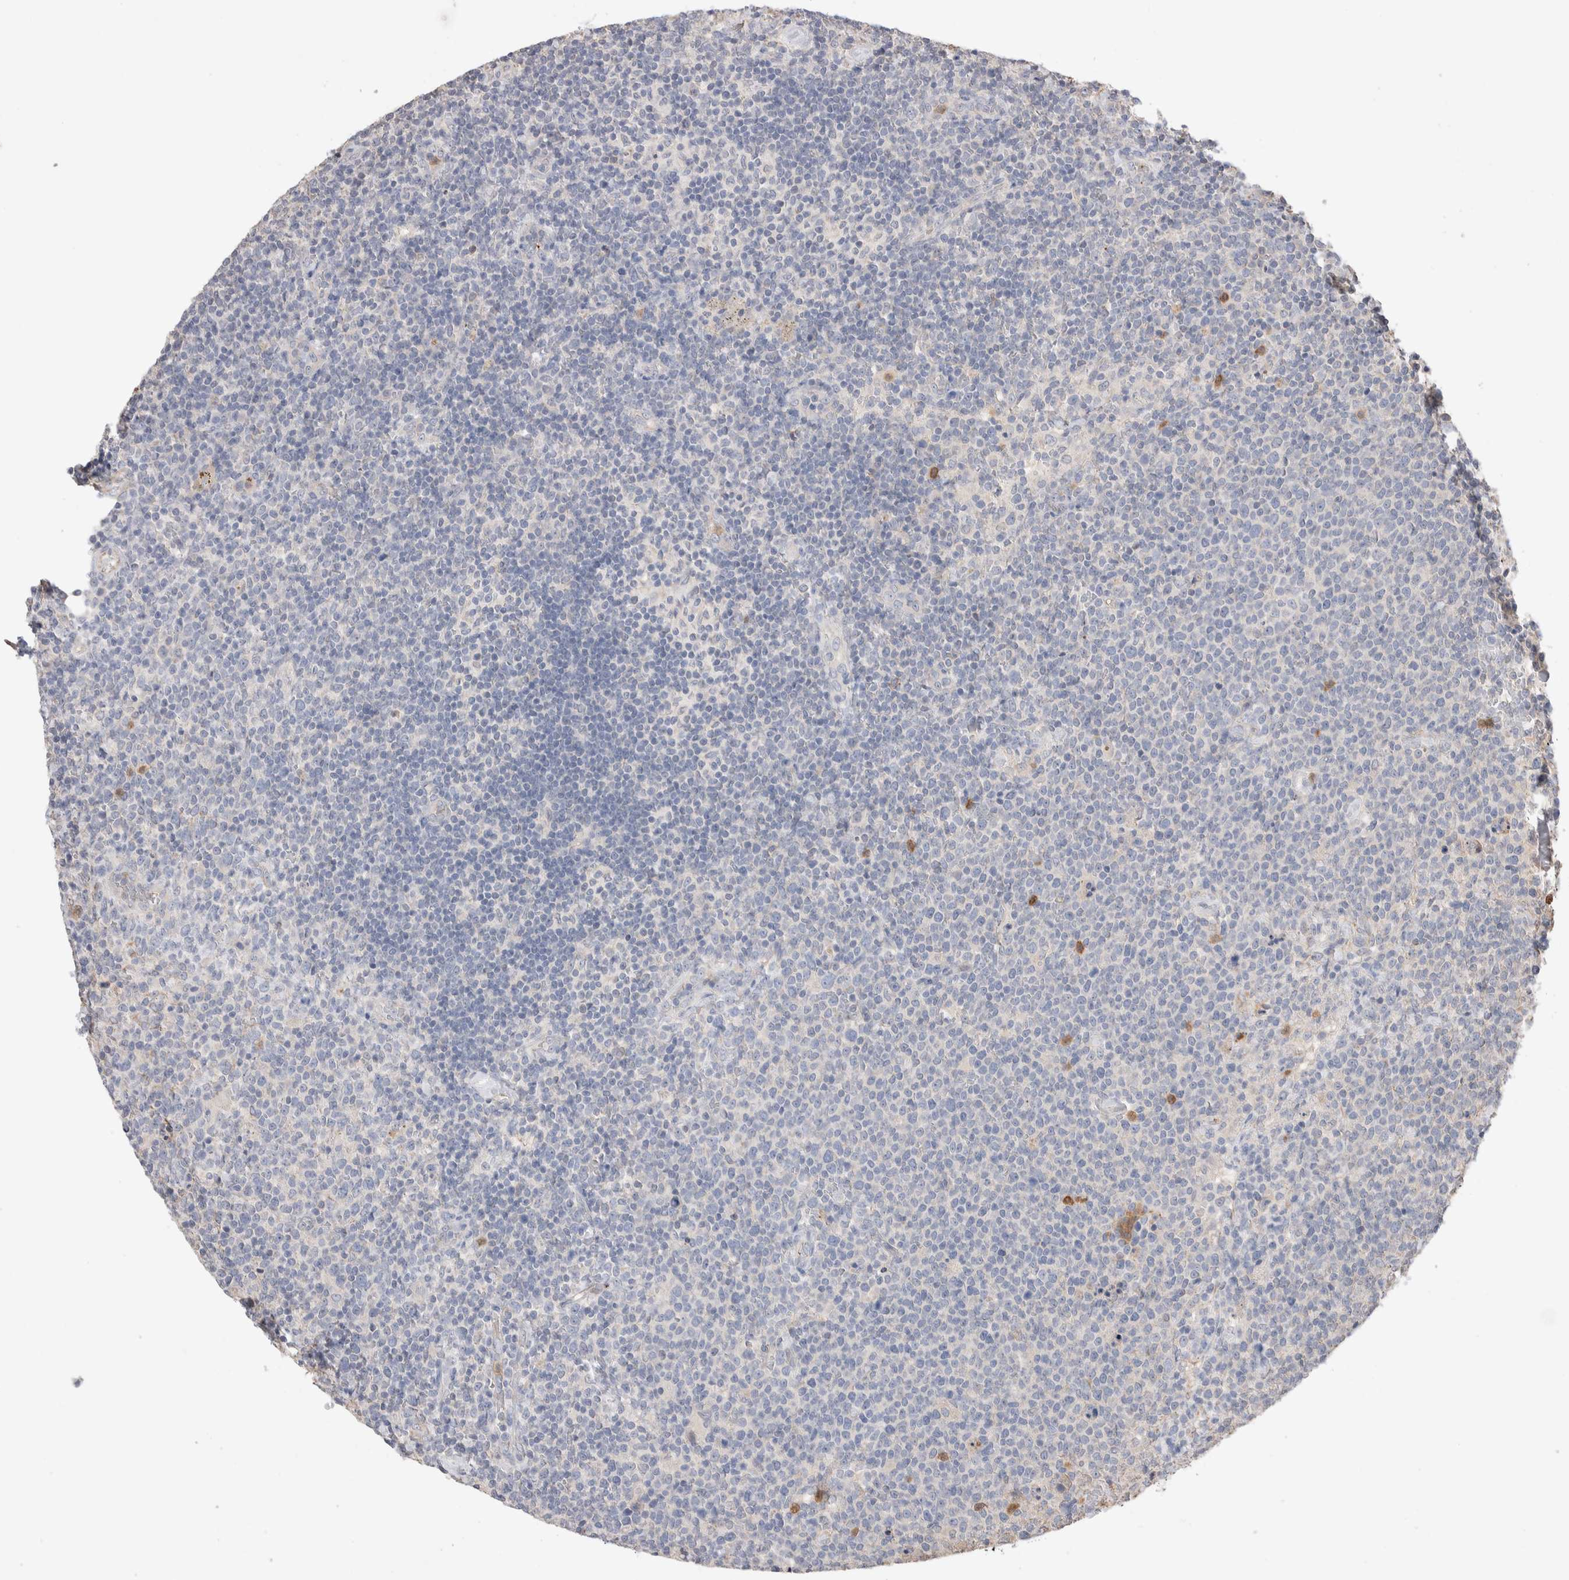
{"staining": {"intensity": "negative", "quantity": "none", "location": "none"}, "tissue": "lymphoma", "cell_type": "Tumor cells", "image_type": "cancer", "snomed": [{"axis": "morphology", "description": "Malignant lymphoma, non-Hodgkin's type, High grade"}, {"axis": "topography", "description": "Lymph node"}], "caption": "Immunohistochemistry image of neoplastic tissue: lymphoma stained with DAB demonstrates no significant protein staining in tumor cells. (Immunohistochemistry, brightfield microscopy, high magnification).", "gene": "FFAR2", "patient": {"sex": "male", "age": 61}}